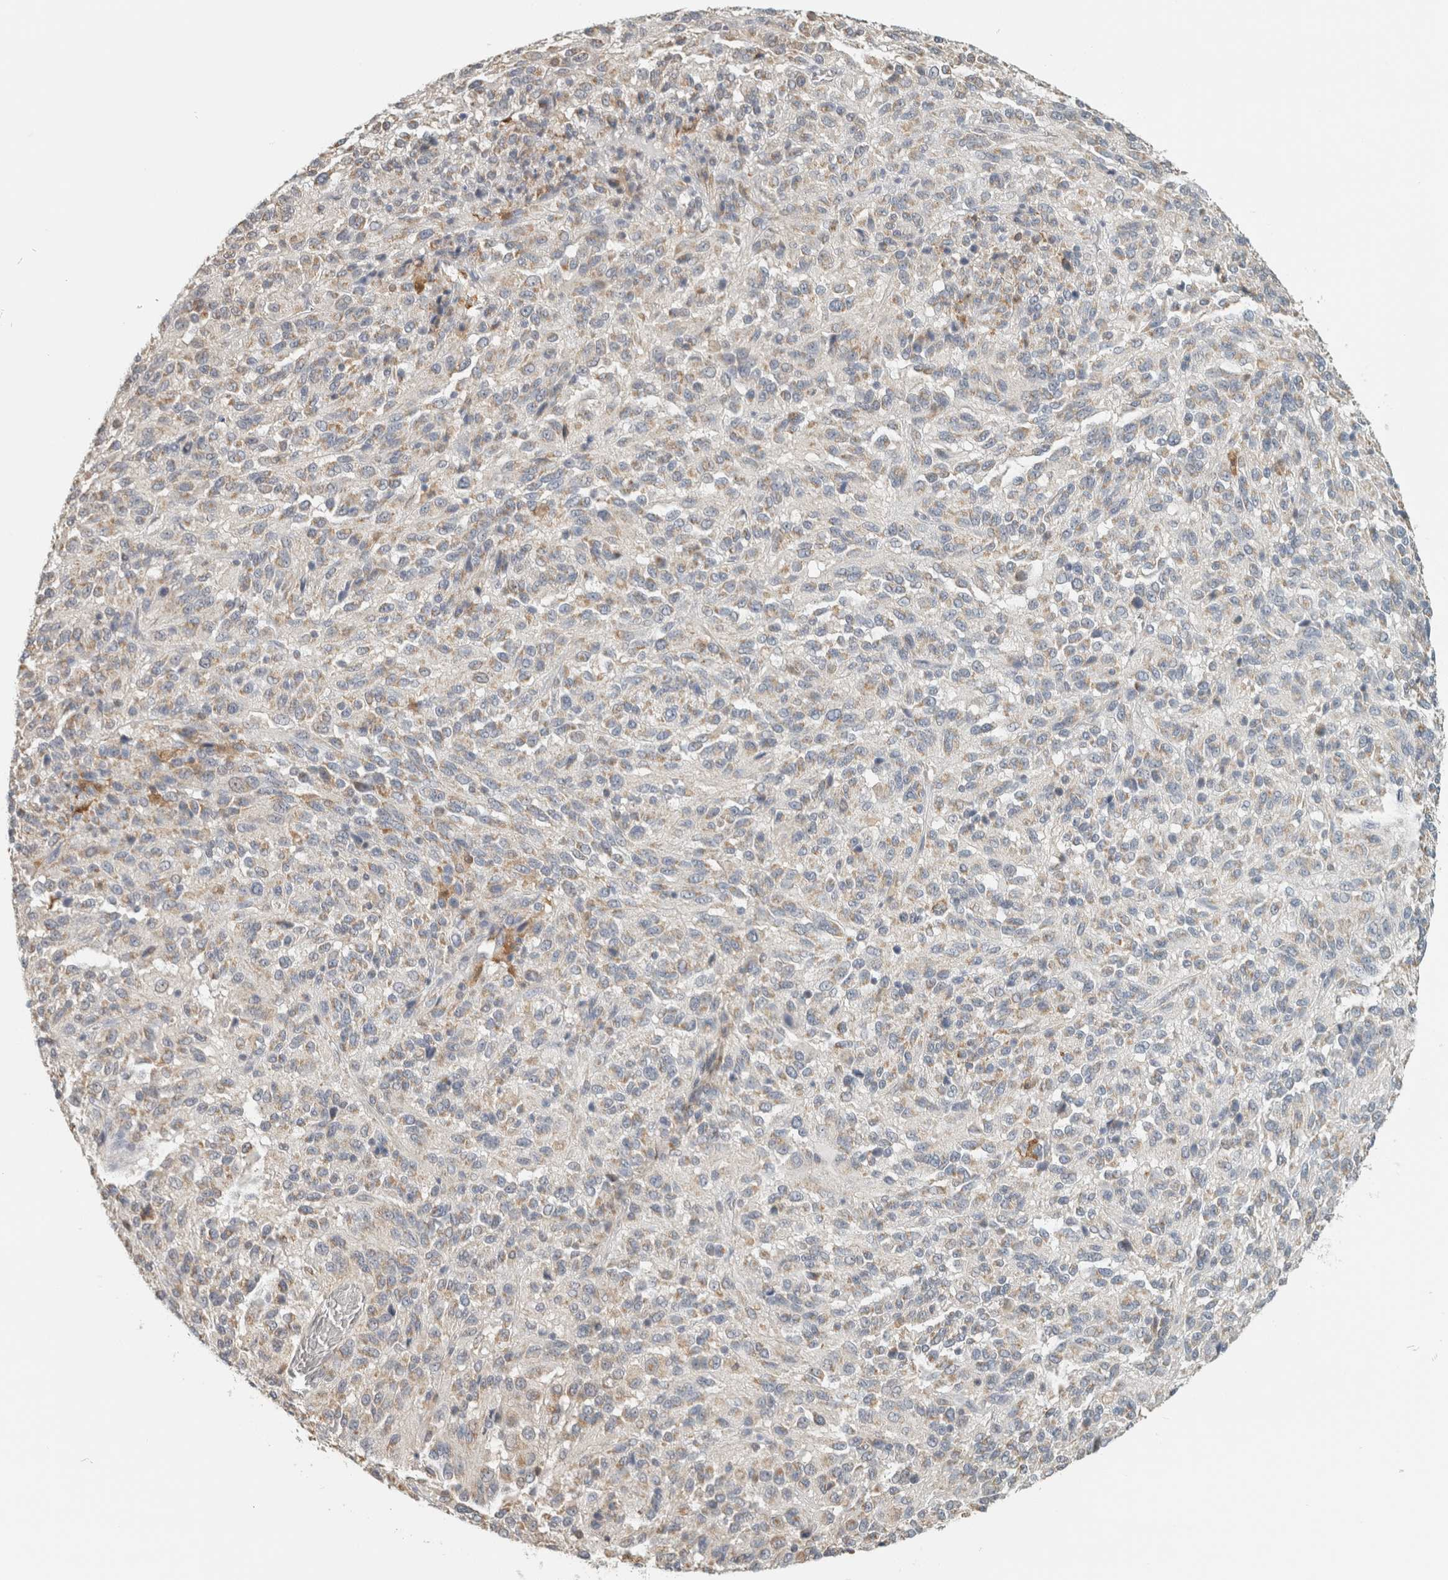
{"staining": {"intensity": "weak", "quantity": "<25%", "location": "cytoplasmic/membranous"}, "tissue": "melanoma", "cell_type": "Tumor cells", "image_type": "cancer", "snomed": [{"axis": "morphology", "description": "Malignant melanoma, Metastatic site"}, {"axis": "topography", "description": "Lung"}], "caption": "Immunohistochemistry histopathology image of human malignant melanoma (metastatic site) stained for a protein (brown), which shows no positivity in tumor cells.", "gene": "CAPG", "patient": {"sex": "male", "age": 64}}